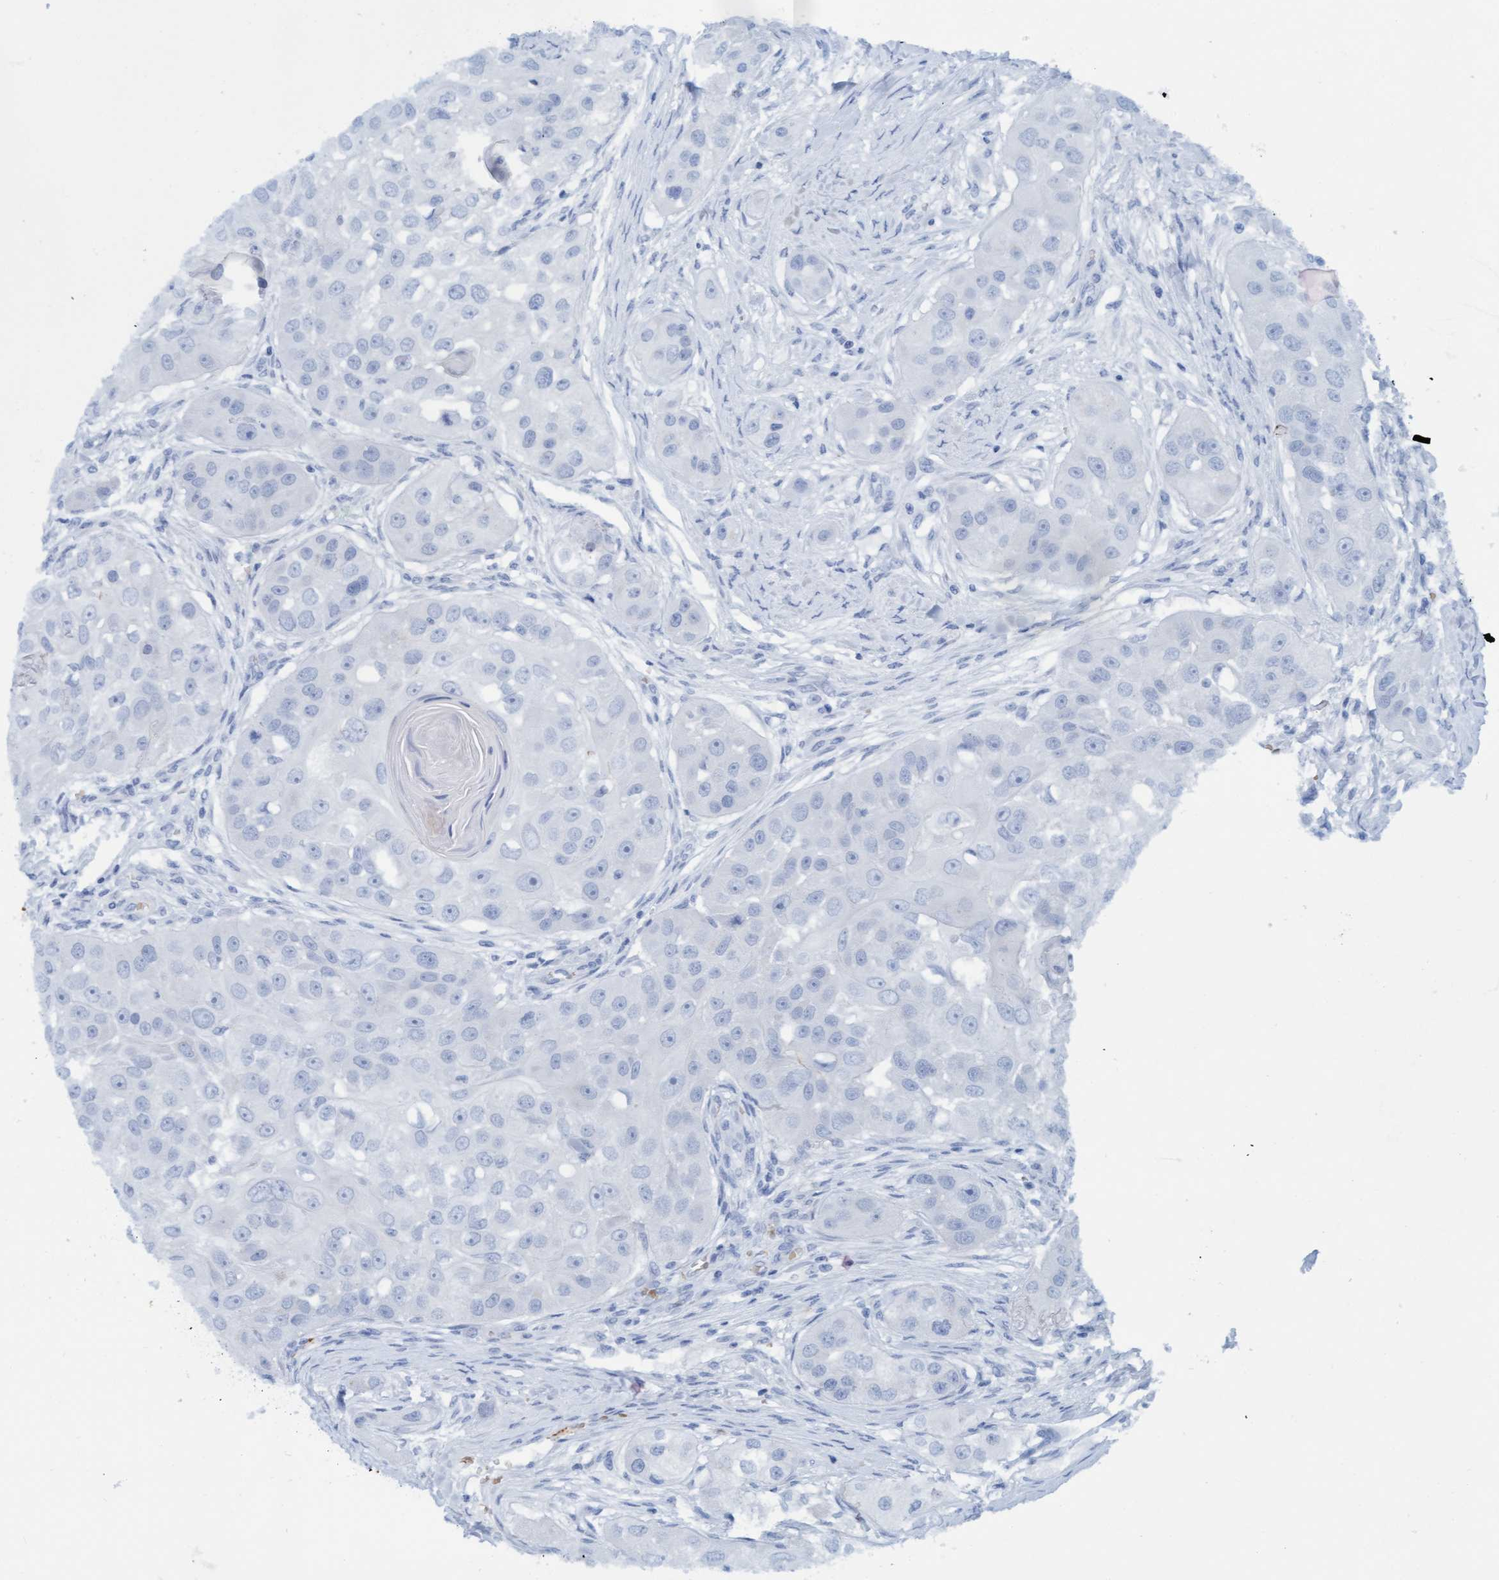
{"staining": {"intensity": "negative", "quantity": "none", "location": "none"}, "tissue": "head and neck cancer", "cell_type": "Tumor cells", "image_type": "cancer", "snomed": [{"axis": "morphology", "description": "Normal tissue, NOS"}, {"axis": "morphology", "description": "Squamous cell carcinoma, NOS"}, {"axis": "topography", "description": "Skeletal muscle"}, {"axis": "topography", "description": "Head-Neck"}], "caption": "The histopathology image exhibits no staining of tumor cells in squamous cell carcinoma (head and neck). The staining is performed using DAB brown chromogen with nuclei counter-stained in using hematoxylin.", "gene": "P2RX5", "patient": {"sex": "male", "age": 51}}